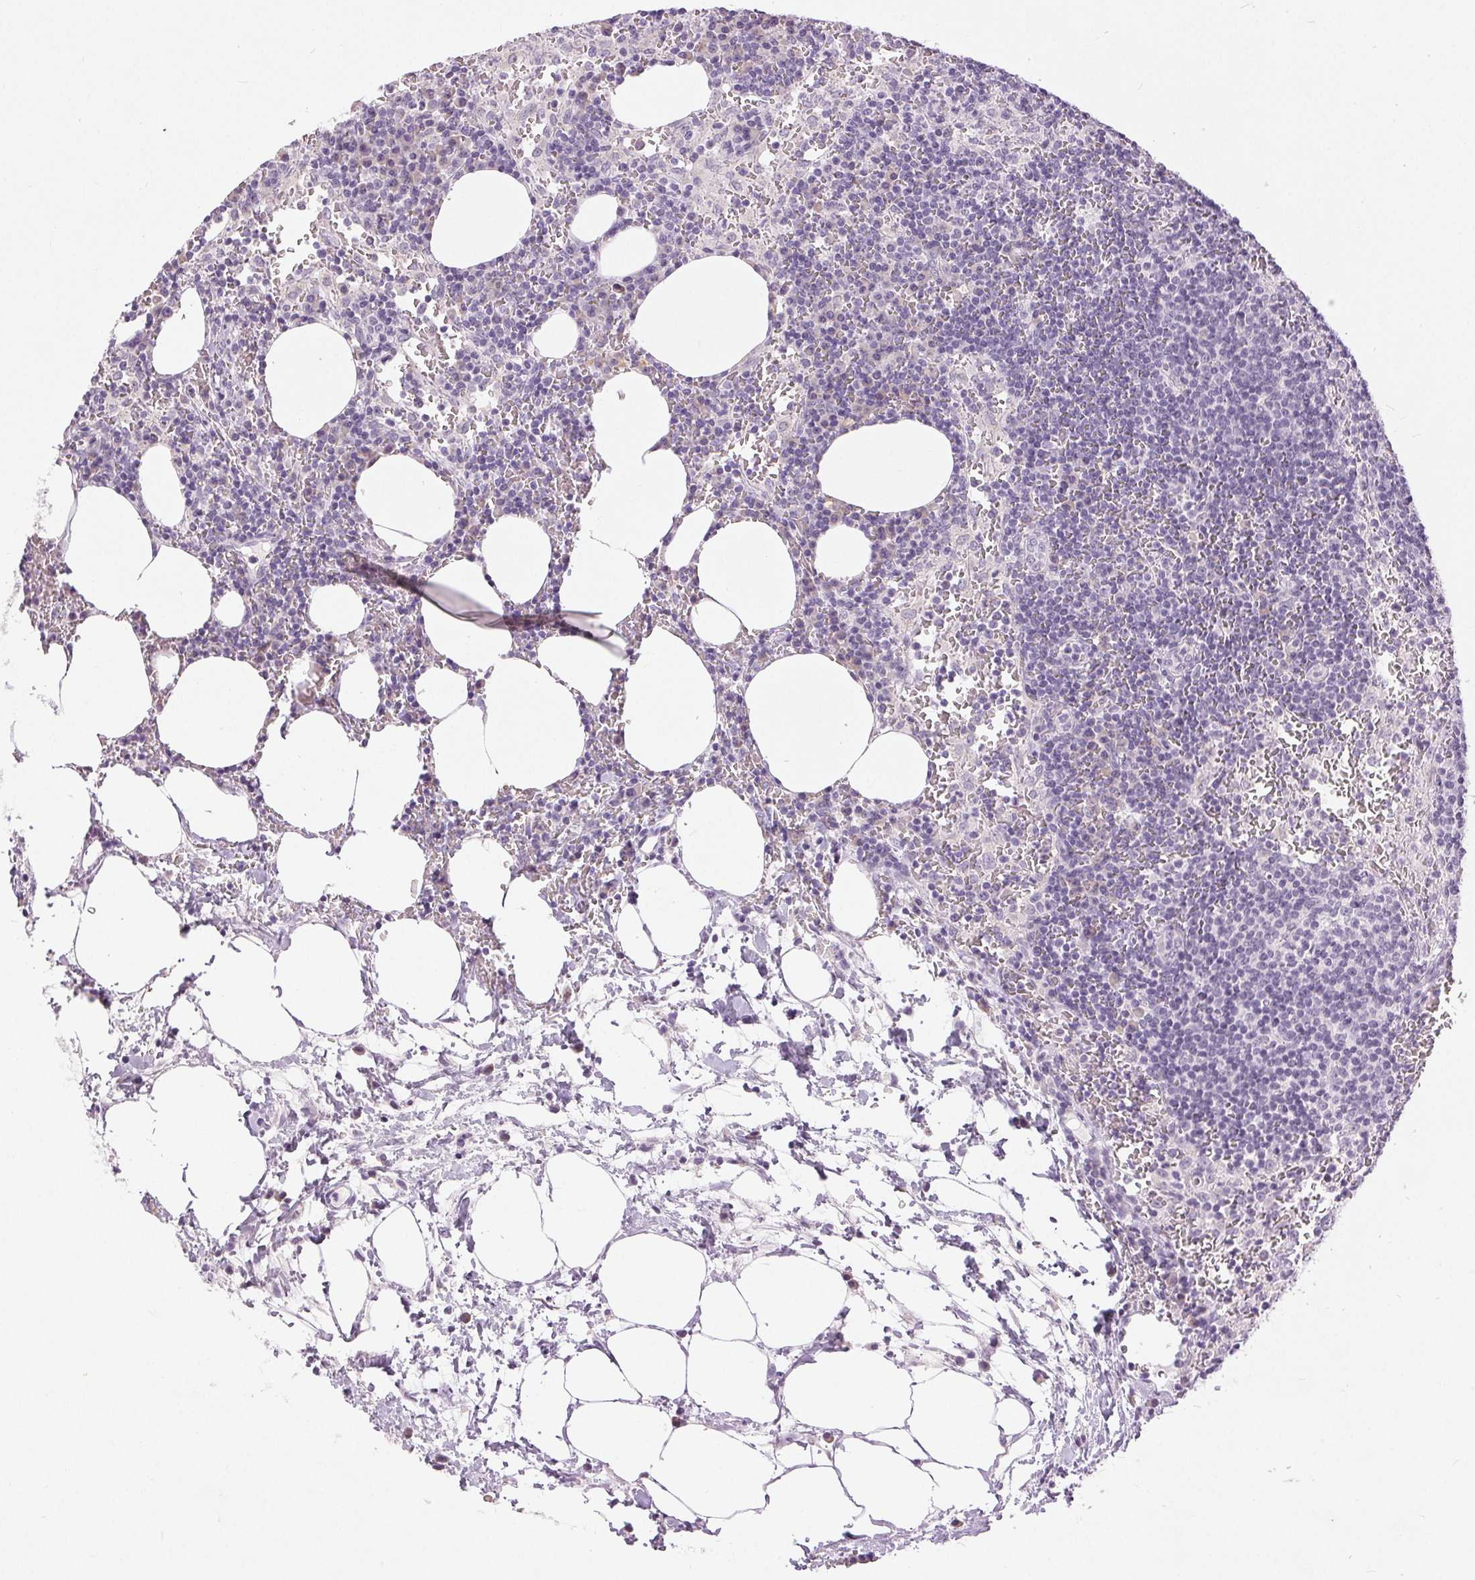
{"staining": {"intensity": "negative", "quantity": "none", "location": "none"}, "tissue": "lymph node", "cell_type": "Germinal center cells", "image_type": "normal", "snomed": [{"axis": "morphology", "description": "Normal tissue, NOS"}, {"axis": "topography", "description": "Lymph node"}], "caption": "Lymph node stained for a protein using immunohistochemistry reveals no staining germinal center cells.", "gene": "DSG3", "patient": {"sex": "male", "age": 67}}